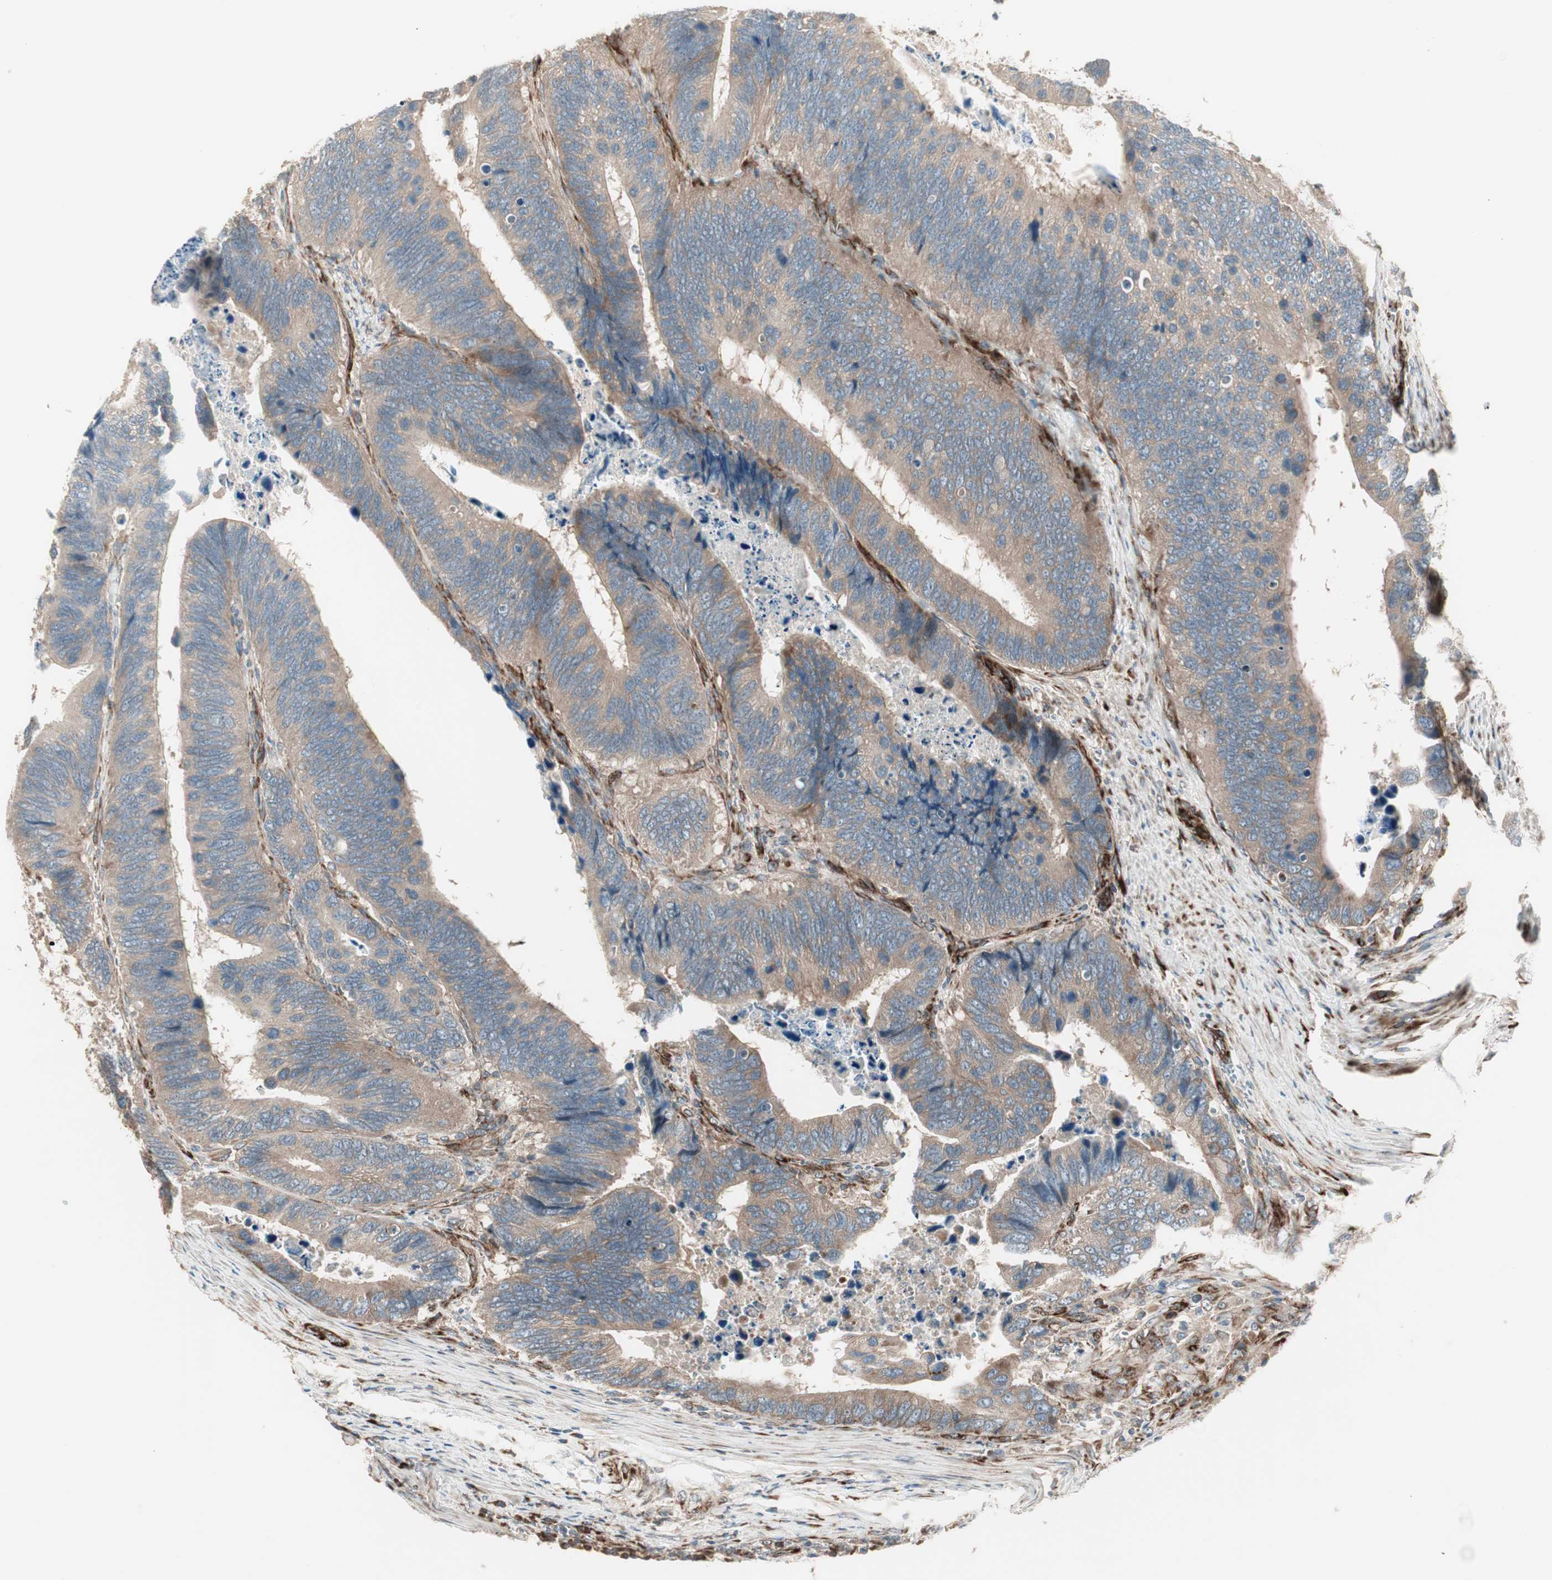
{"staining": {"intensity": "weak", "quantity": ">75%", "location": "cytoplasmic/membranous"}, "tissue": "colorectal cancer", "cell_type": "Tumor cells", "image_type": "cancer", "snomed": [{"axis": "morphology", "description": "Adenocarcinoma, NOS"}, {"axis": "topography", "description": "Colon"}], "caption": "IHC image of neoplastic tissue: human colorectal cancer stained using immunohistochemistry shows low levels of weak protein expression localized specifically in the cytoplasmic/membranous of tumor cells, appearing as a cytoplasmic/membranous brown color.", "gene": "PPP2R5E", "patient": {"sex": "male", "age": 72}}